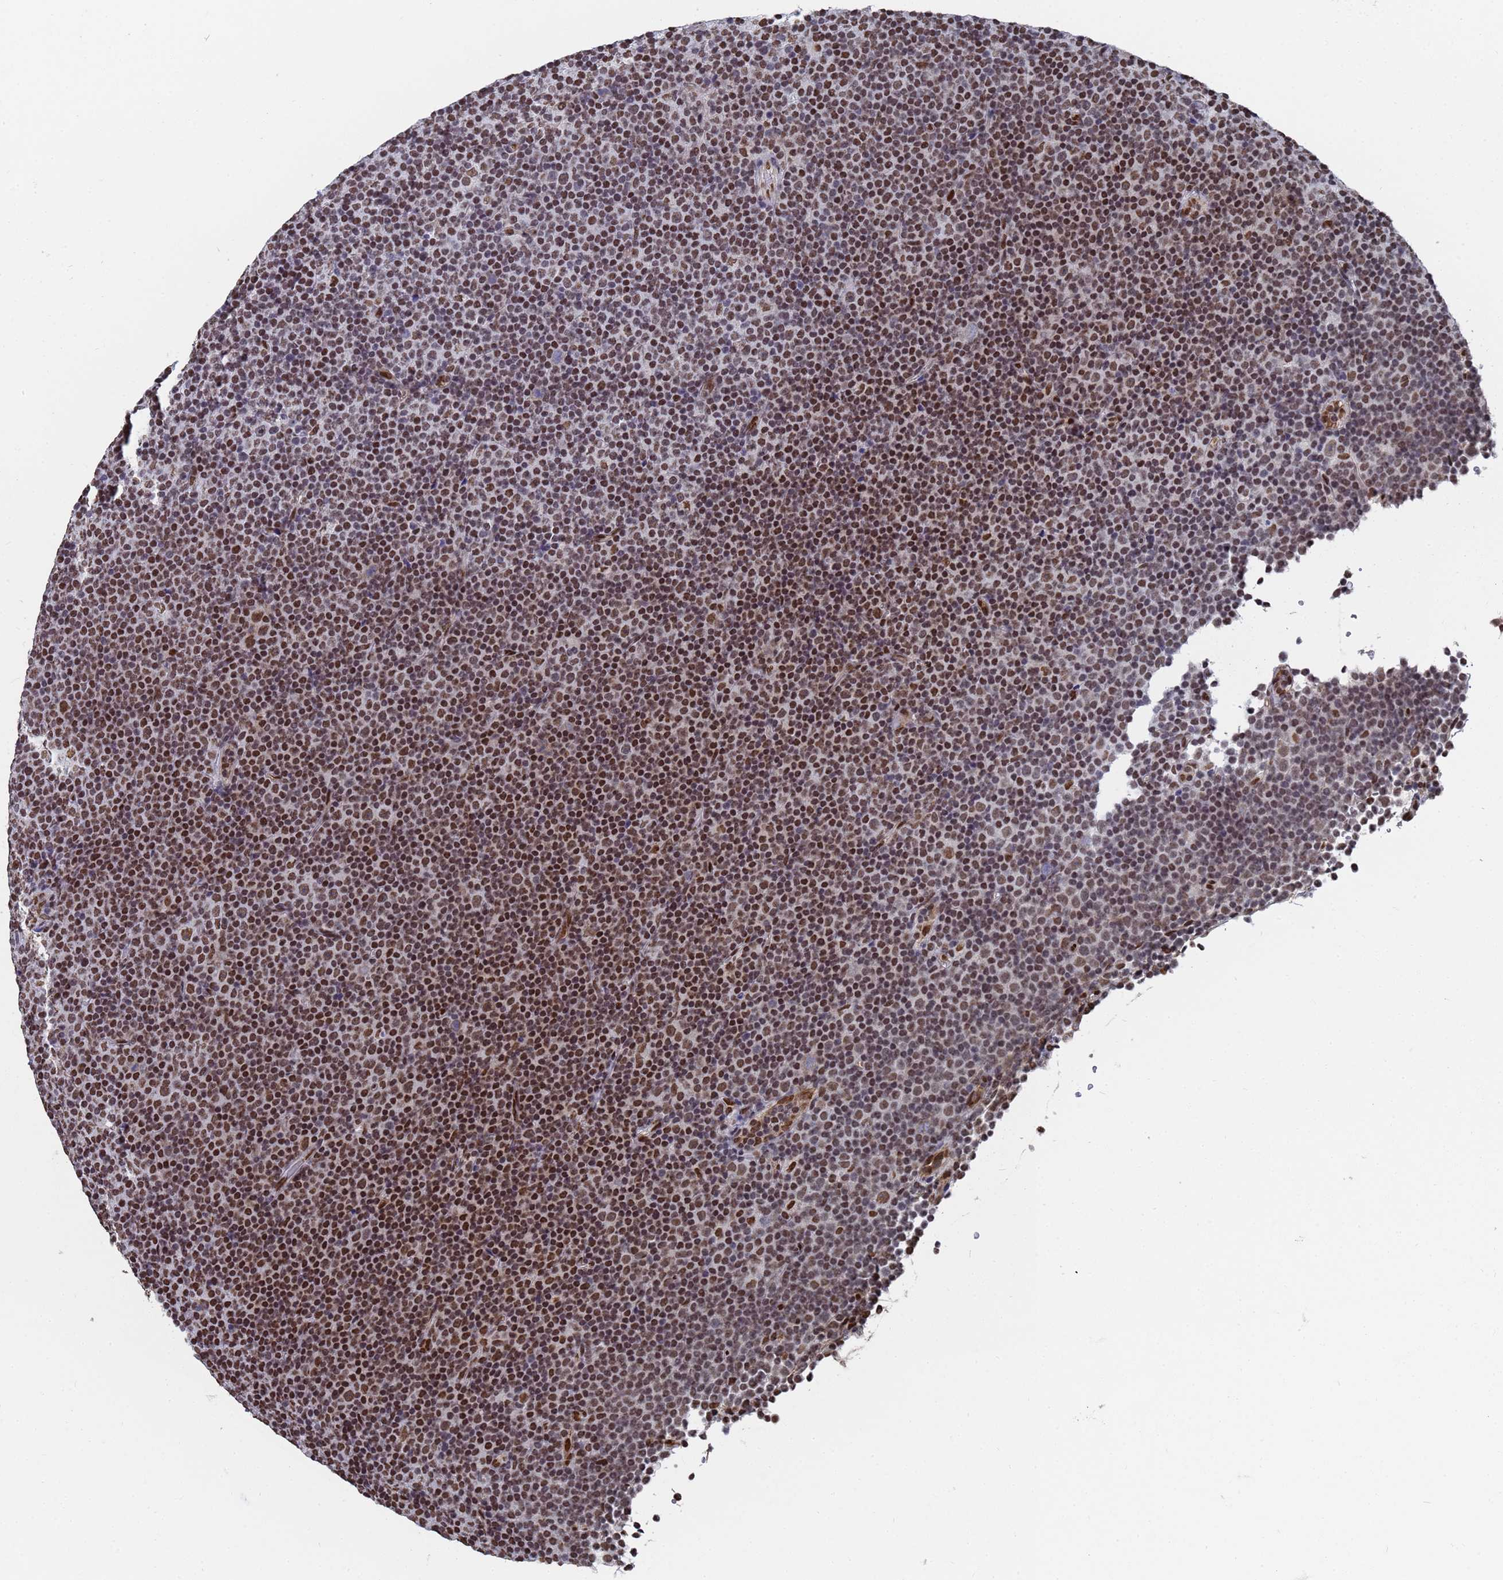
{"staining": {"intensity": "moderate", "quantity": ">75%", "location": "nuclear"}, "tissue": "lymphoma", "cell_type": "Tumor cells", "image_type": "cancer", "snomed": [{"axis": "morphology", "description": "Malignant lymphoma, non-Hodgkin's type, Low grade"}, {"axis": "topography", "description": "Lymph node"}], "caption": "Low-grade malignant lymphoma, non-Hodgkin's type stained with a protein marker exhibits moderate staining in tumor cells.", "gene": "RAVER2", "patient": {"sex": "female", "age": 67}}